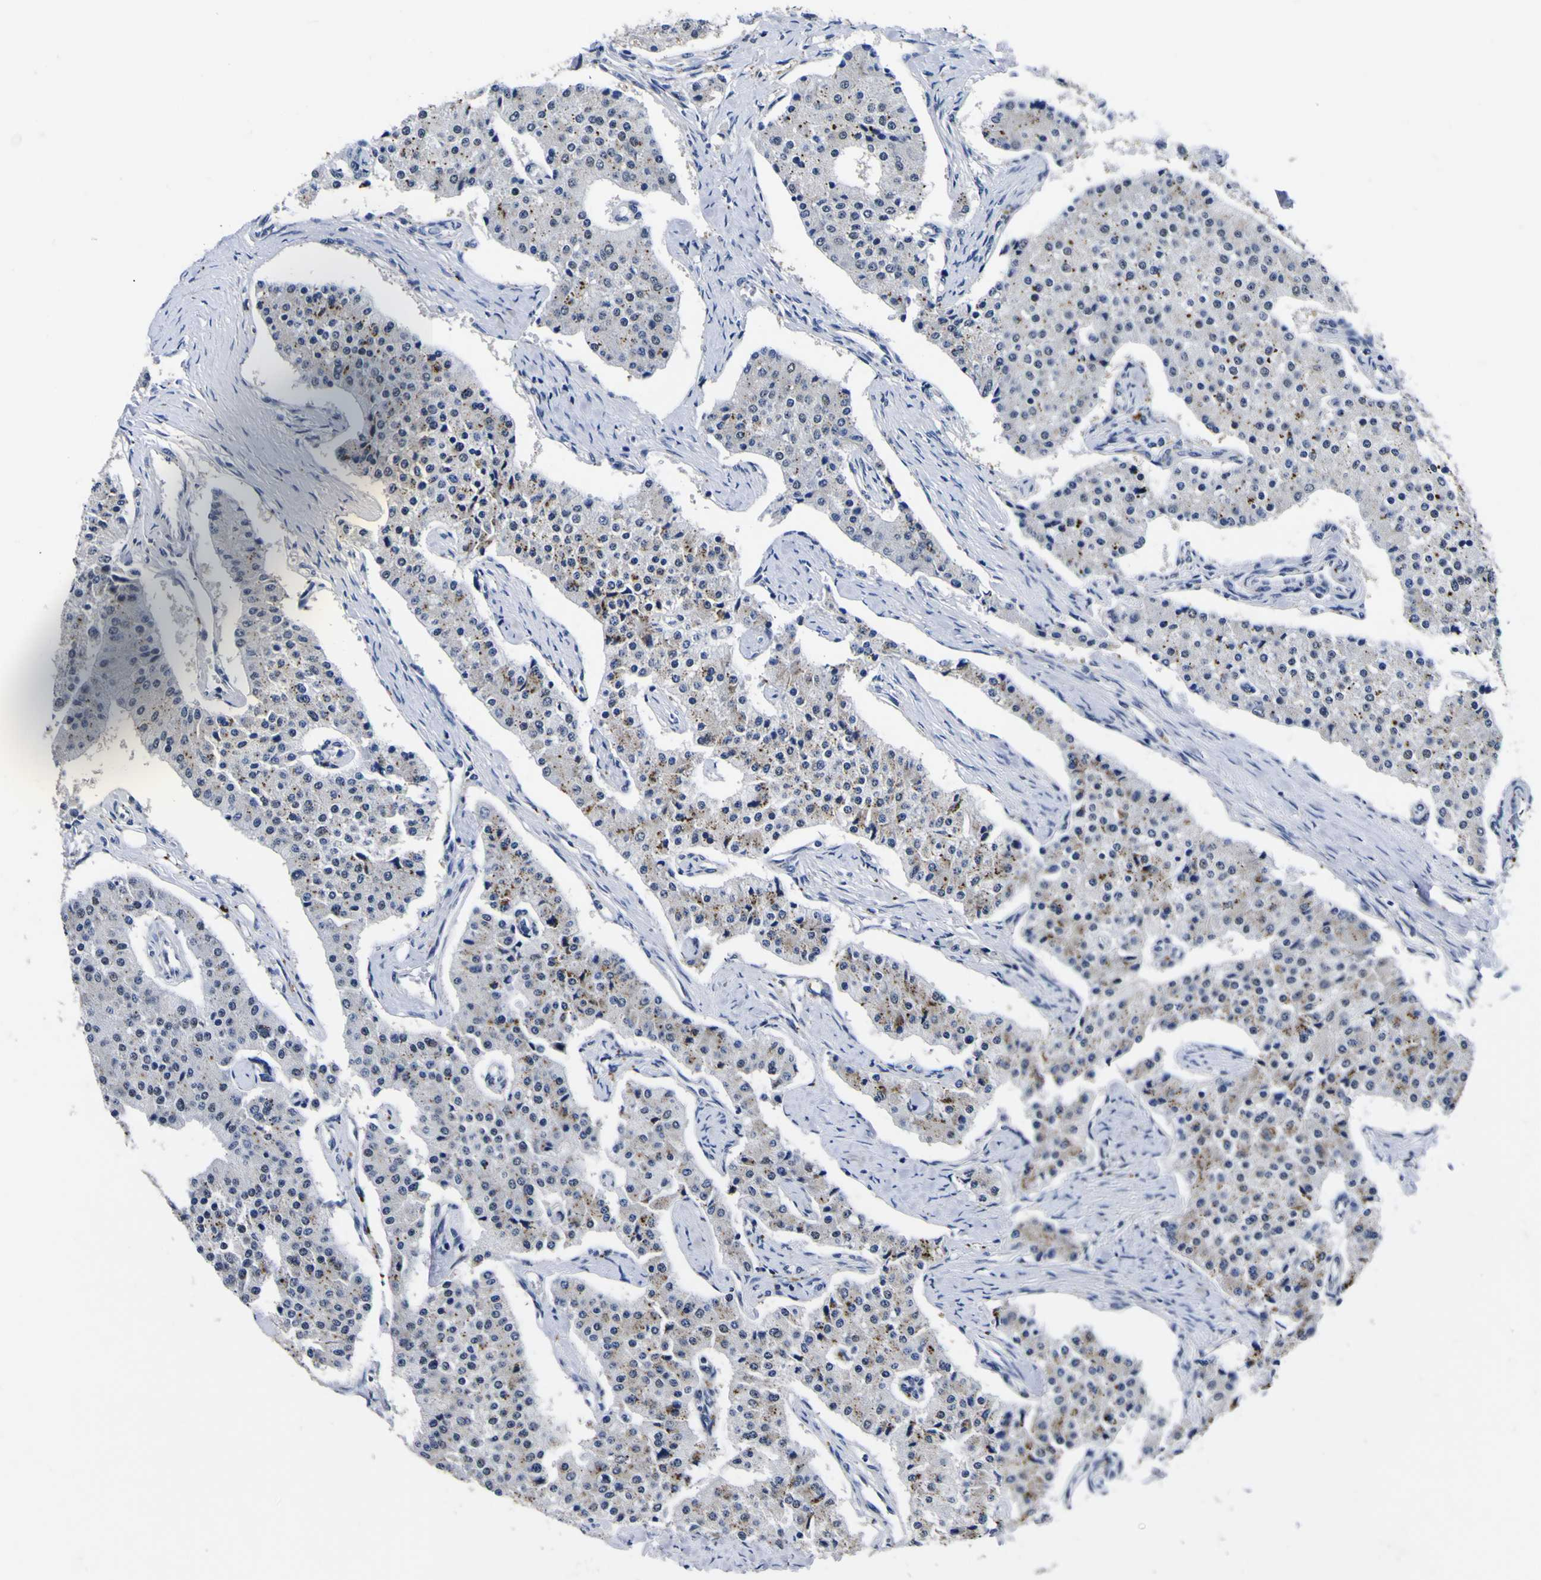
{"staining": {"intensity": "negative", "quantity": "none", "location": "none"}, "tissue": "carcinoid", "cell_type": "Tumor cells", "image_type": "cancer", "snomed": [{"axis": "morphology", "description": "Carcinoid, malignant, NOS"}, {"axis": "topography", "description": "Colon"}], "caption": "Immunohistochemistry (IHC) of human carcinoid exhibits no staining in tumor cells.", "gene": "IGFLR1", "patient": {"sex": "female", "age": 52}}